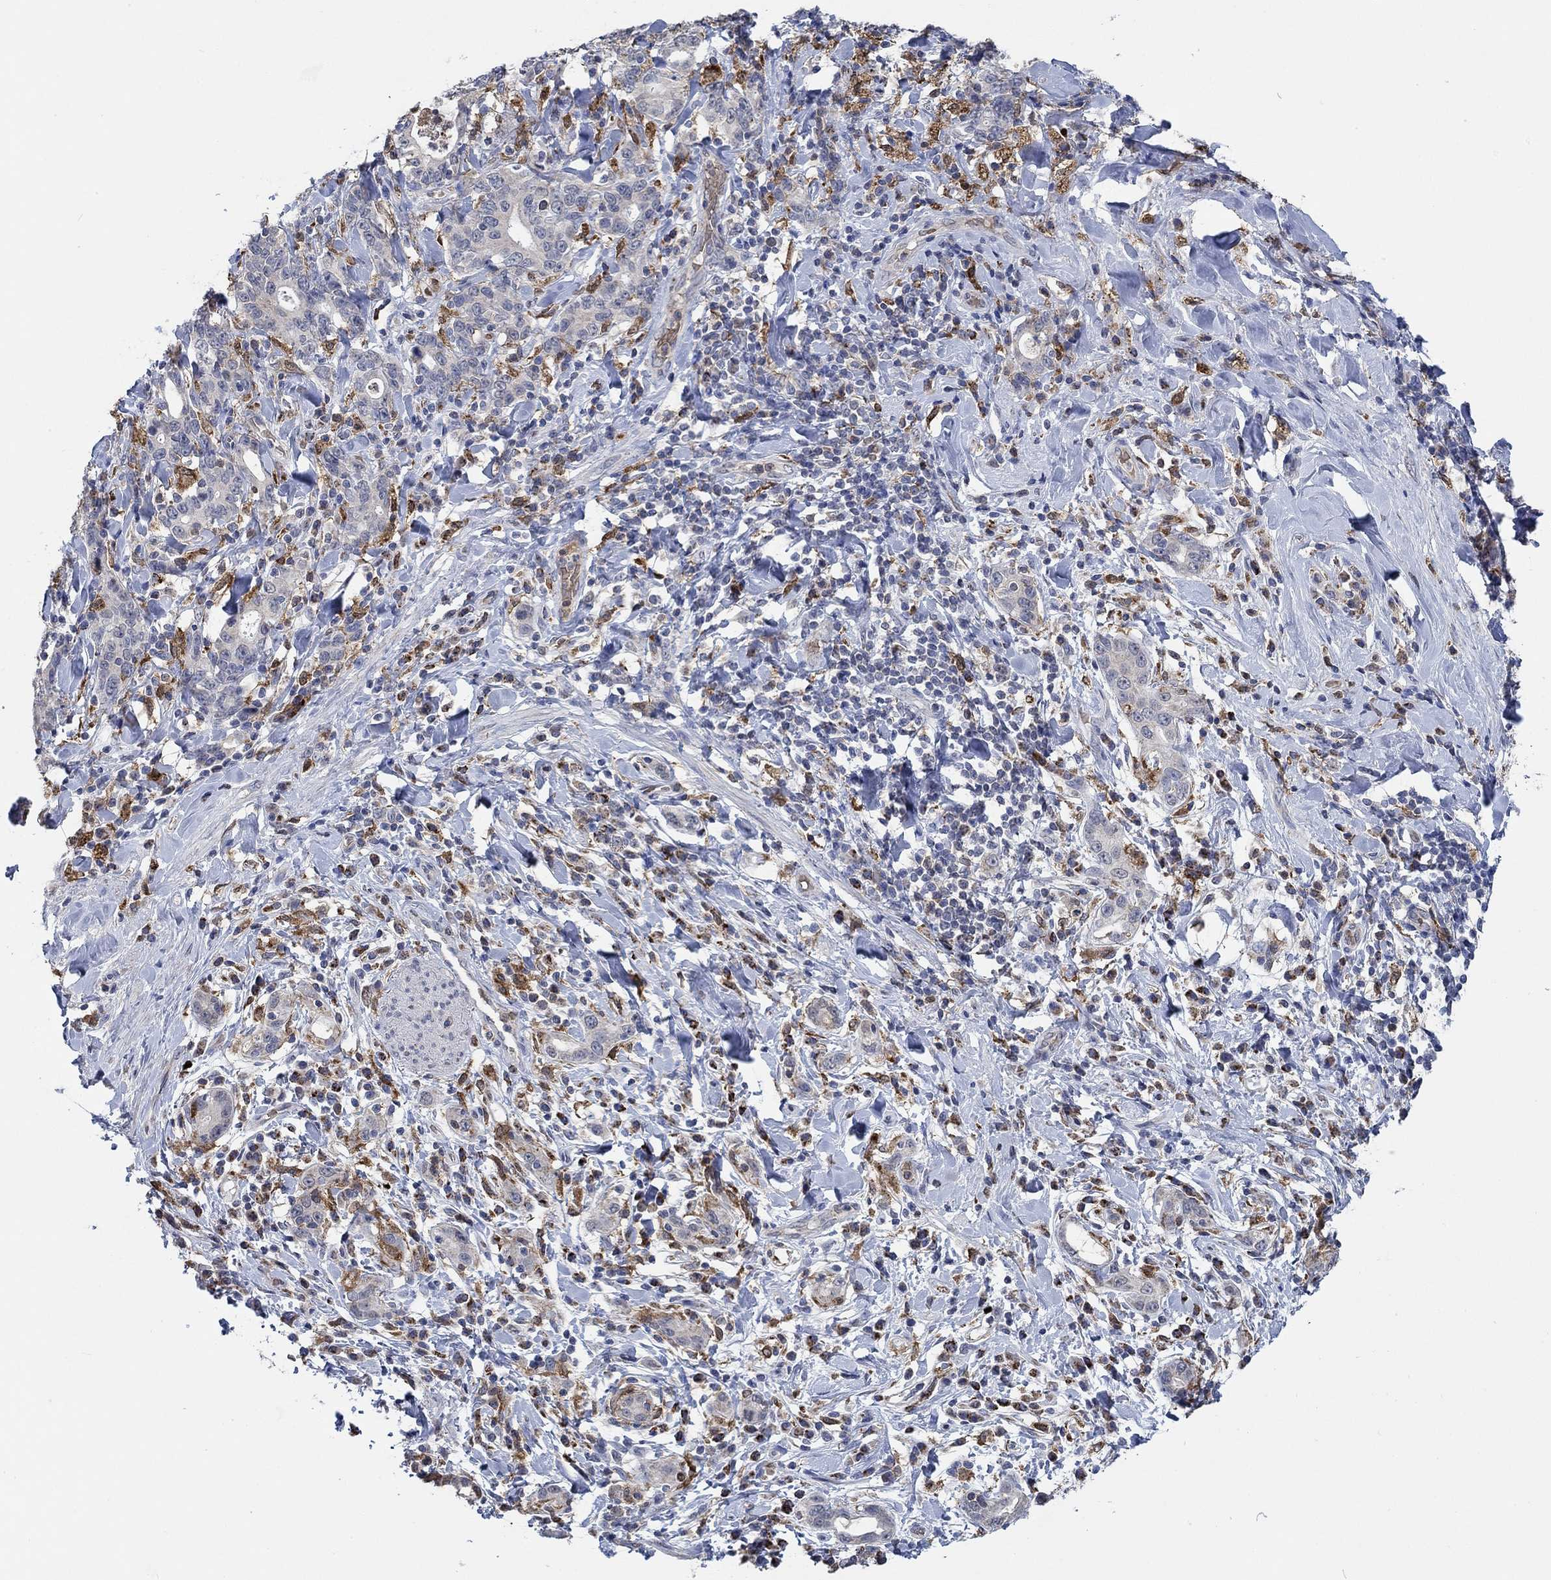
{"staining": {"intensity": "negative", "quantity": "none", "location": "none"}, "tissue": "stomach cancer", "cell_type": "Tumor cells", "image_type": "cancer", "snomed": [{"axis": "morphology", "description": "Adenocarcinoma, NOS"}, {"axis": "topography", "description": "Stomach"}], "caption": "A high-resolution image shows IHC staining of stomach cancer, which exhibits no significant expression in tumor cells.", "gene": "MPP1", "patient": {"sex": "male", "age": 79}}